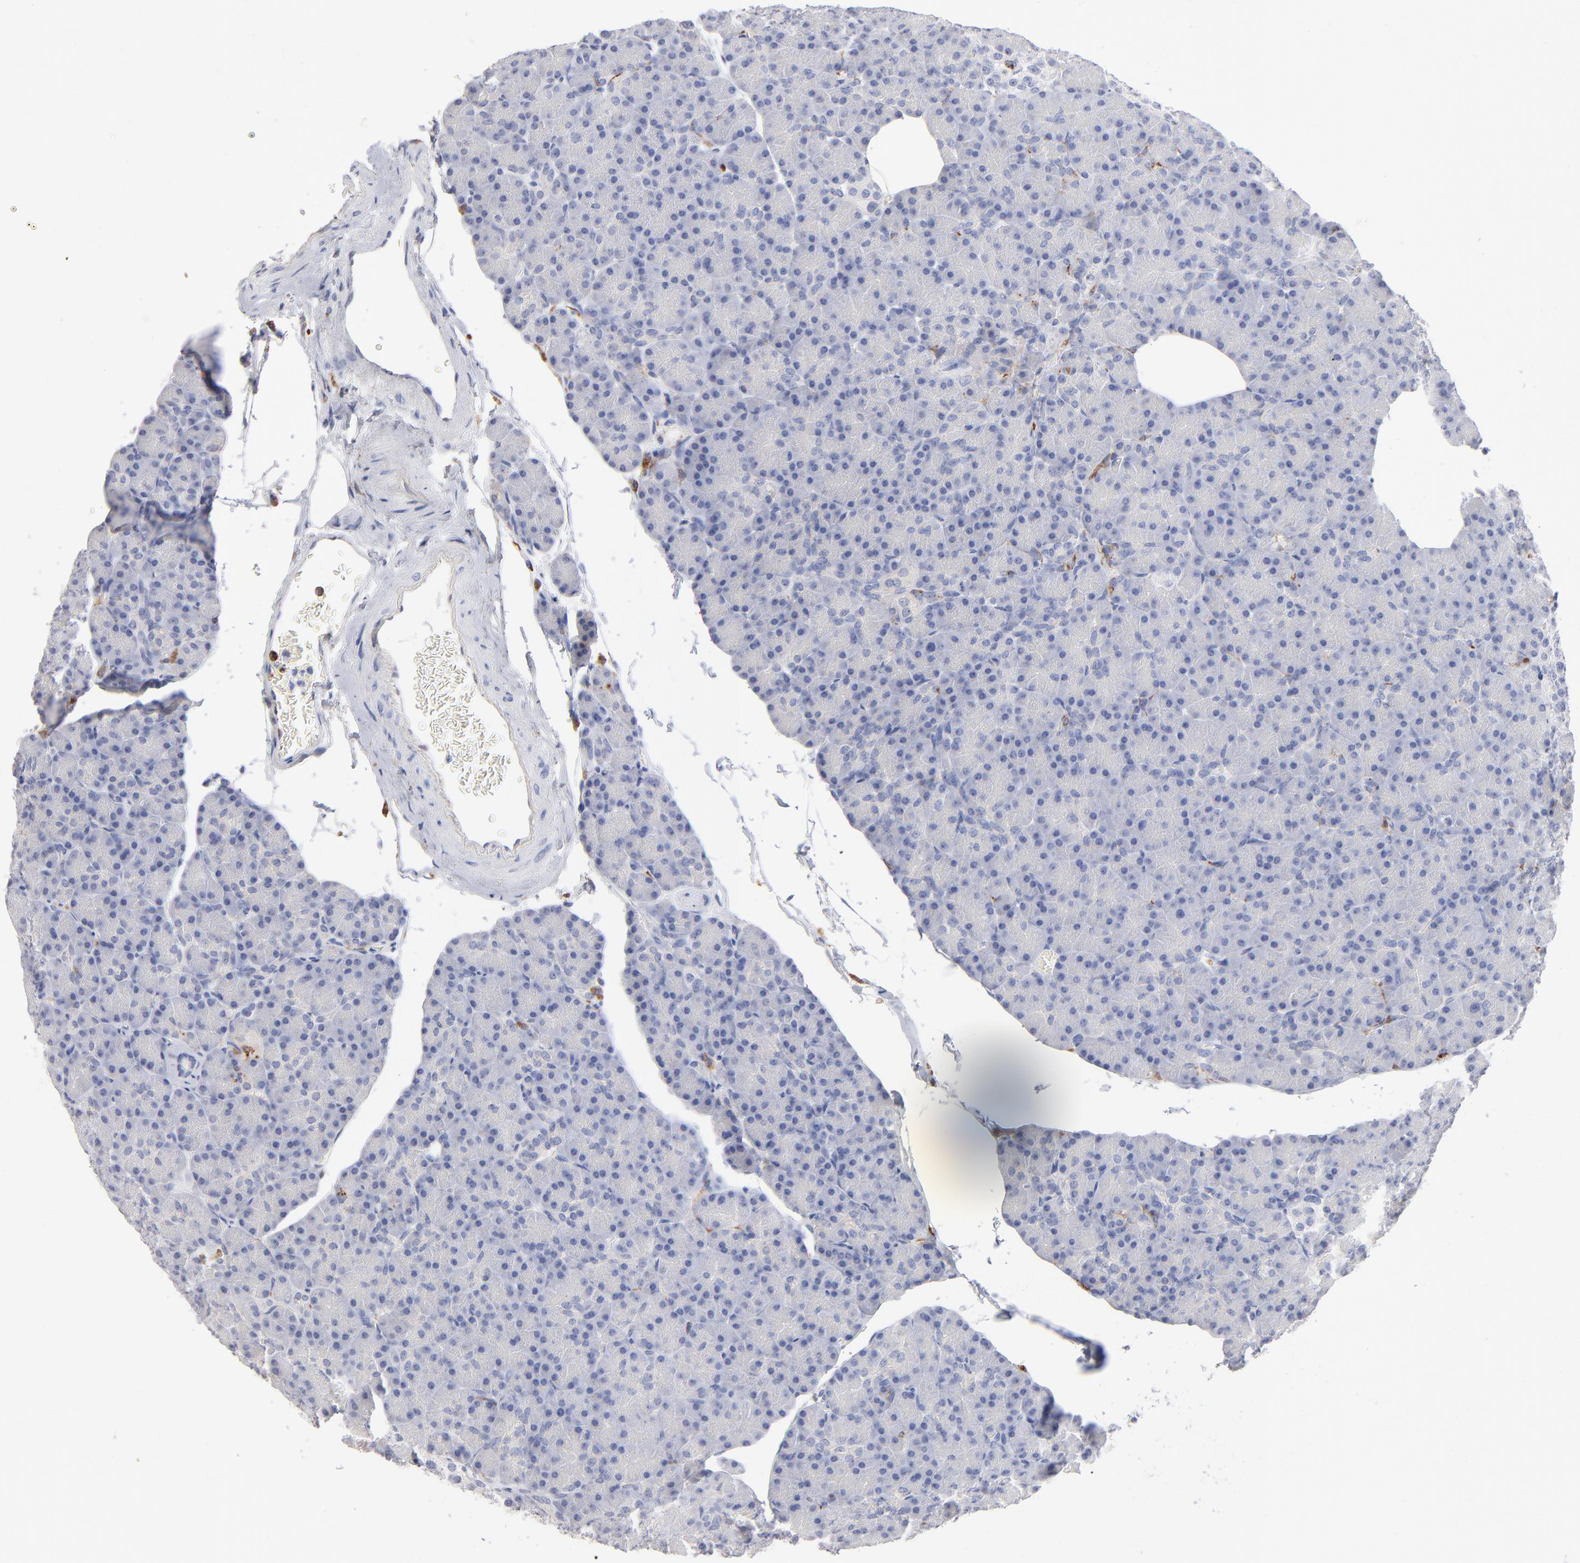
{"staining": {"intensity": "negative", "quantity": "none", "location": "none"}, "tissue": "pancreas", "cell_type": "Exocrine glandular cells", "image_type": "normal", "snomed": [{"axis": "morphology", "description": "Normal tissue, NOS"}, {"axis": "topography", "description": "Pancreas"}], "caption": "This is an IHC image of normal pancreas. There is no staining in exocrine glandular cells.", "gene": "CD180", "patient": {"sex": "female", "age": 43}}